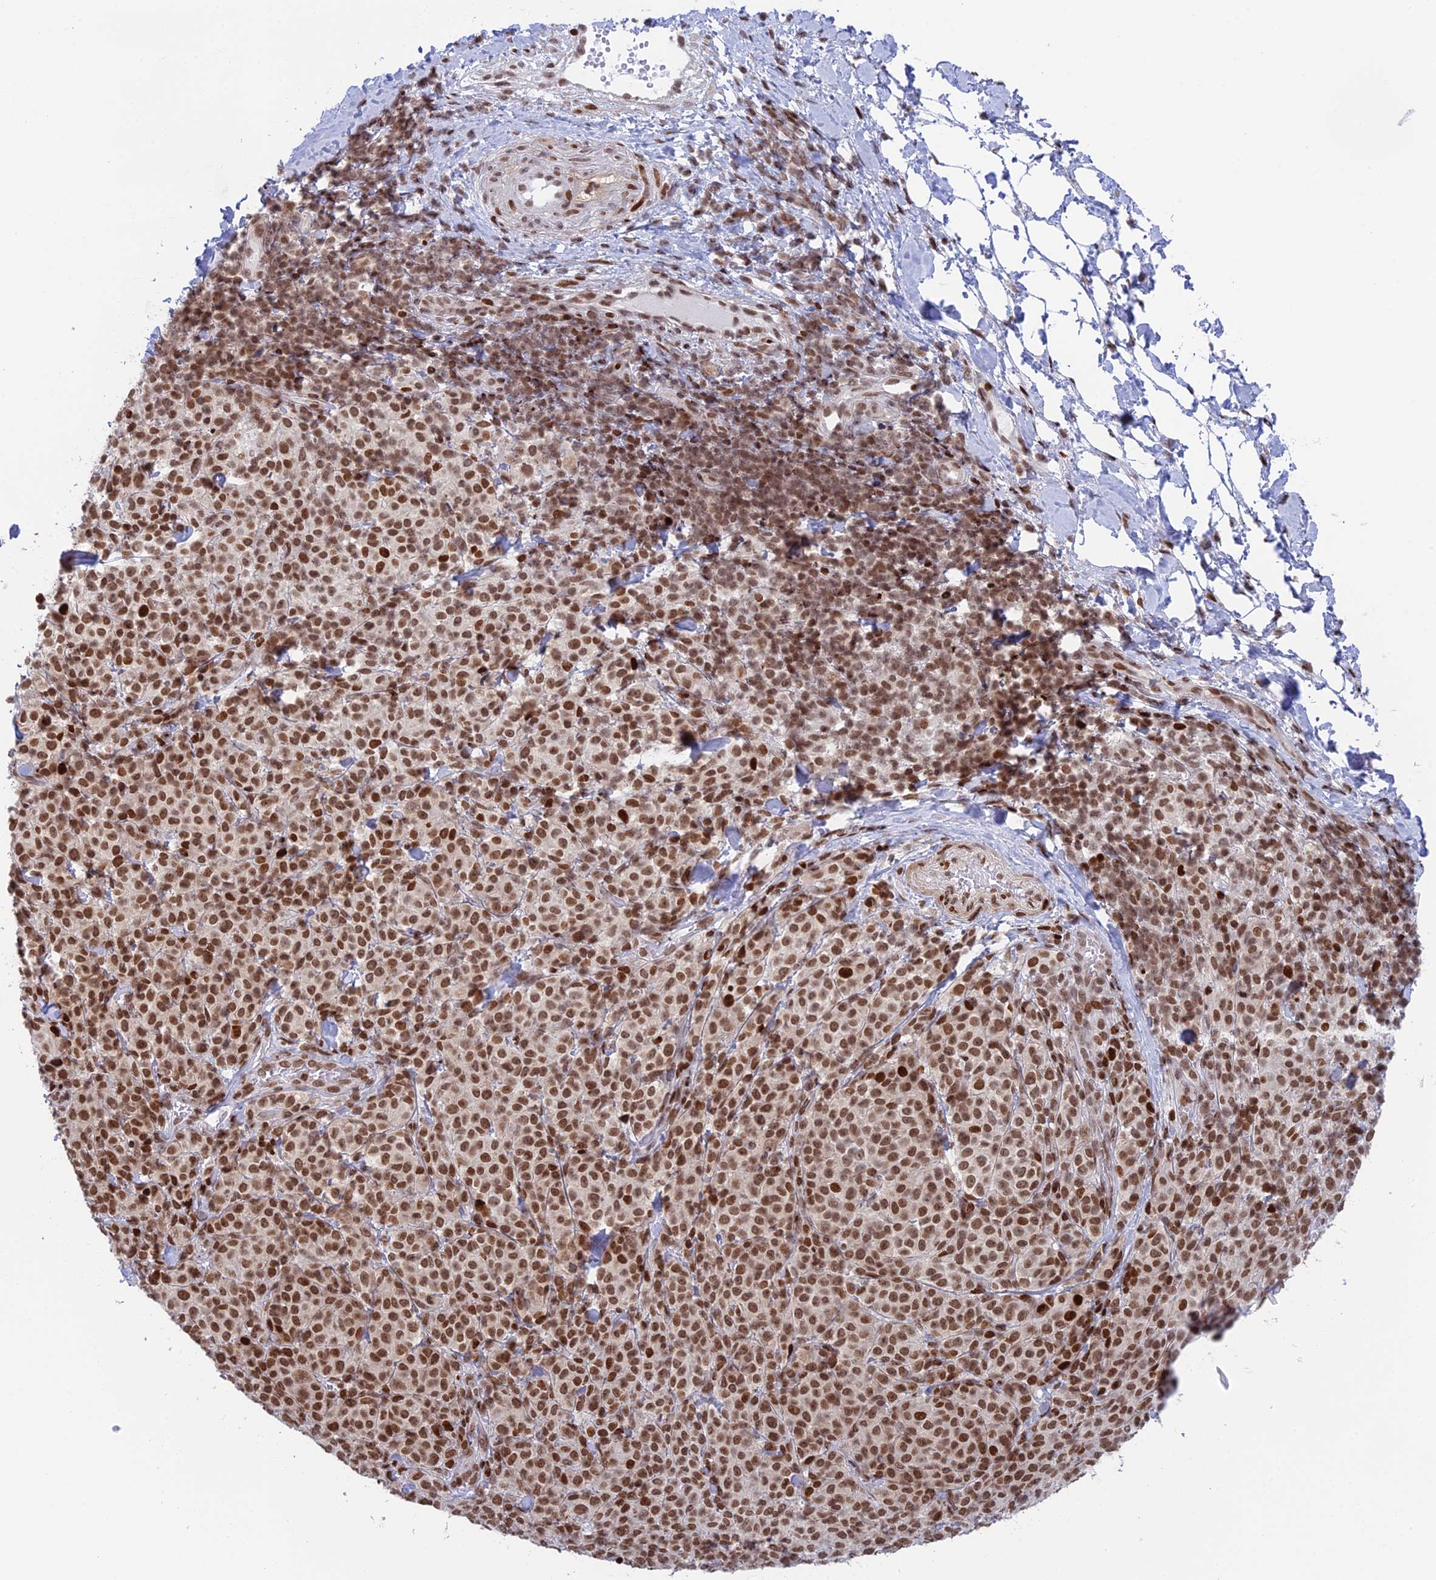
{"staining": {"intensity": "moderate", "quantity": ">75%", "location": "nuclear"}, "tissue": "melanoma", "cell_type": "Tumor cells", "image_type": "cancer", "snomed": [{"axis": "morphology", "description": "Normal tissue, NOS"}, {"axis": "morphology", "description": "Malignant melanoma, NOS"}, {"axis": "topography", "description": "Skin"}], "caption": "Immunohistochemical staining of melanoma exhibits moderate nuclear protein expression in about >75% of tumor cells.", "gene": "RPAP1", "patient": {"sex": "female", "age": 34}}